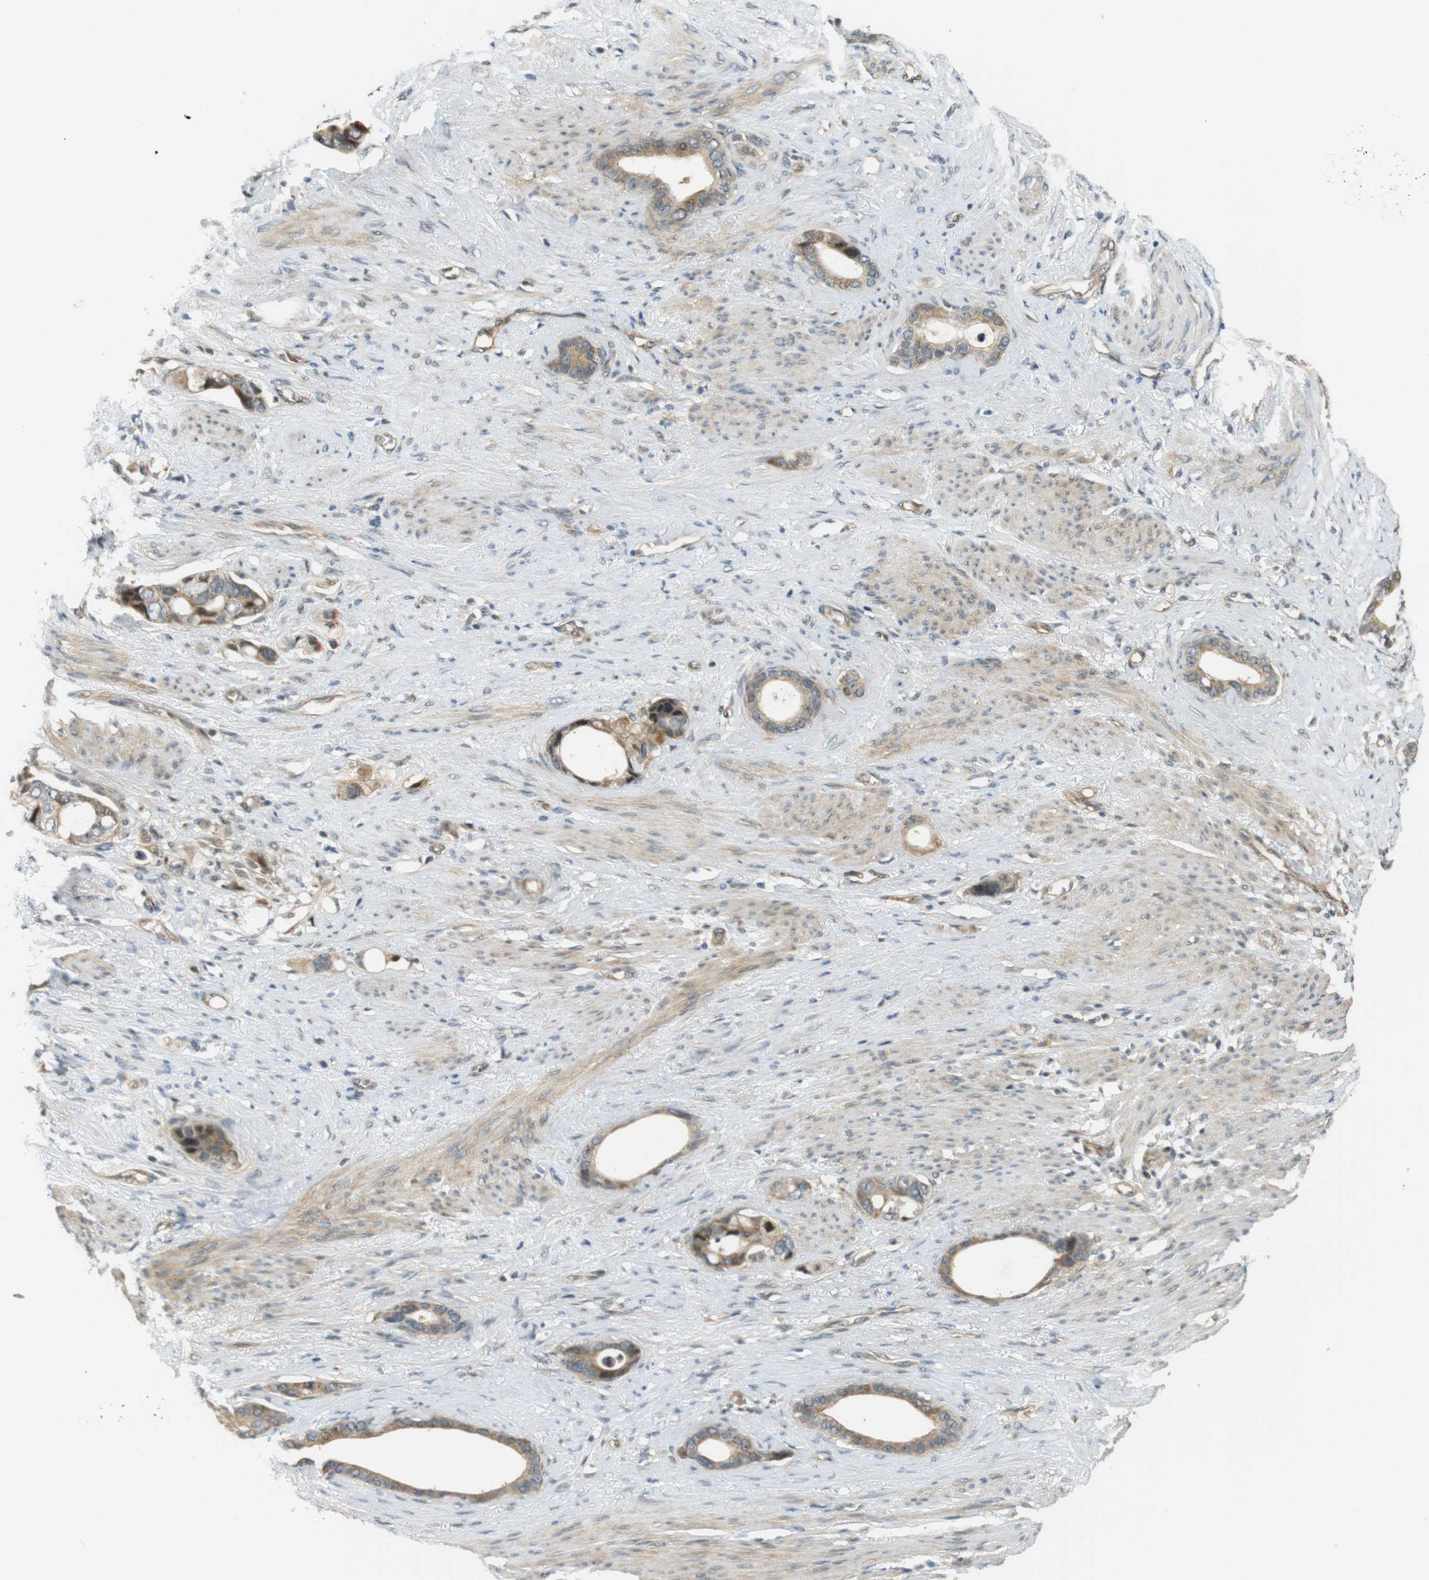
{"staining": {"intensity": "moderate", "quantity": "25%-75%", "location": "cytoplasmic/membranous"}, "tissue": "stomach cancer", "cell_type": "Tumor cells", "image_type": "cancer", "snomed": [{"axis": "morphology", "description": "Adenocarcinoma, NOS"}, {"axis": "topography", "description": "Stomach"}], "caption": "Adenocarcinoma (stomach) tissue displays moderate cytoplasmic/membranous staining in approximately 25%-75% of tumor cells, visualized by immunohistochemistry.", "gene": "TSPAN9", "patient": {"sex": "female", "age": 75}}